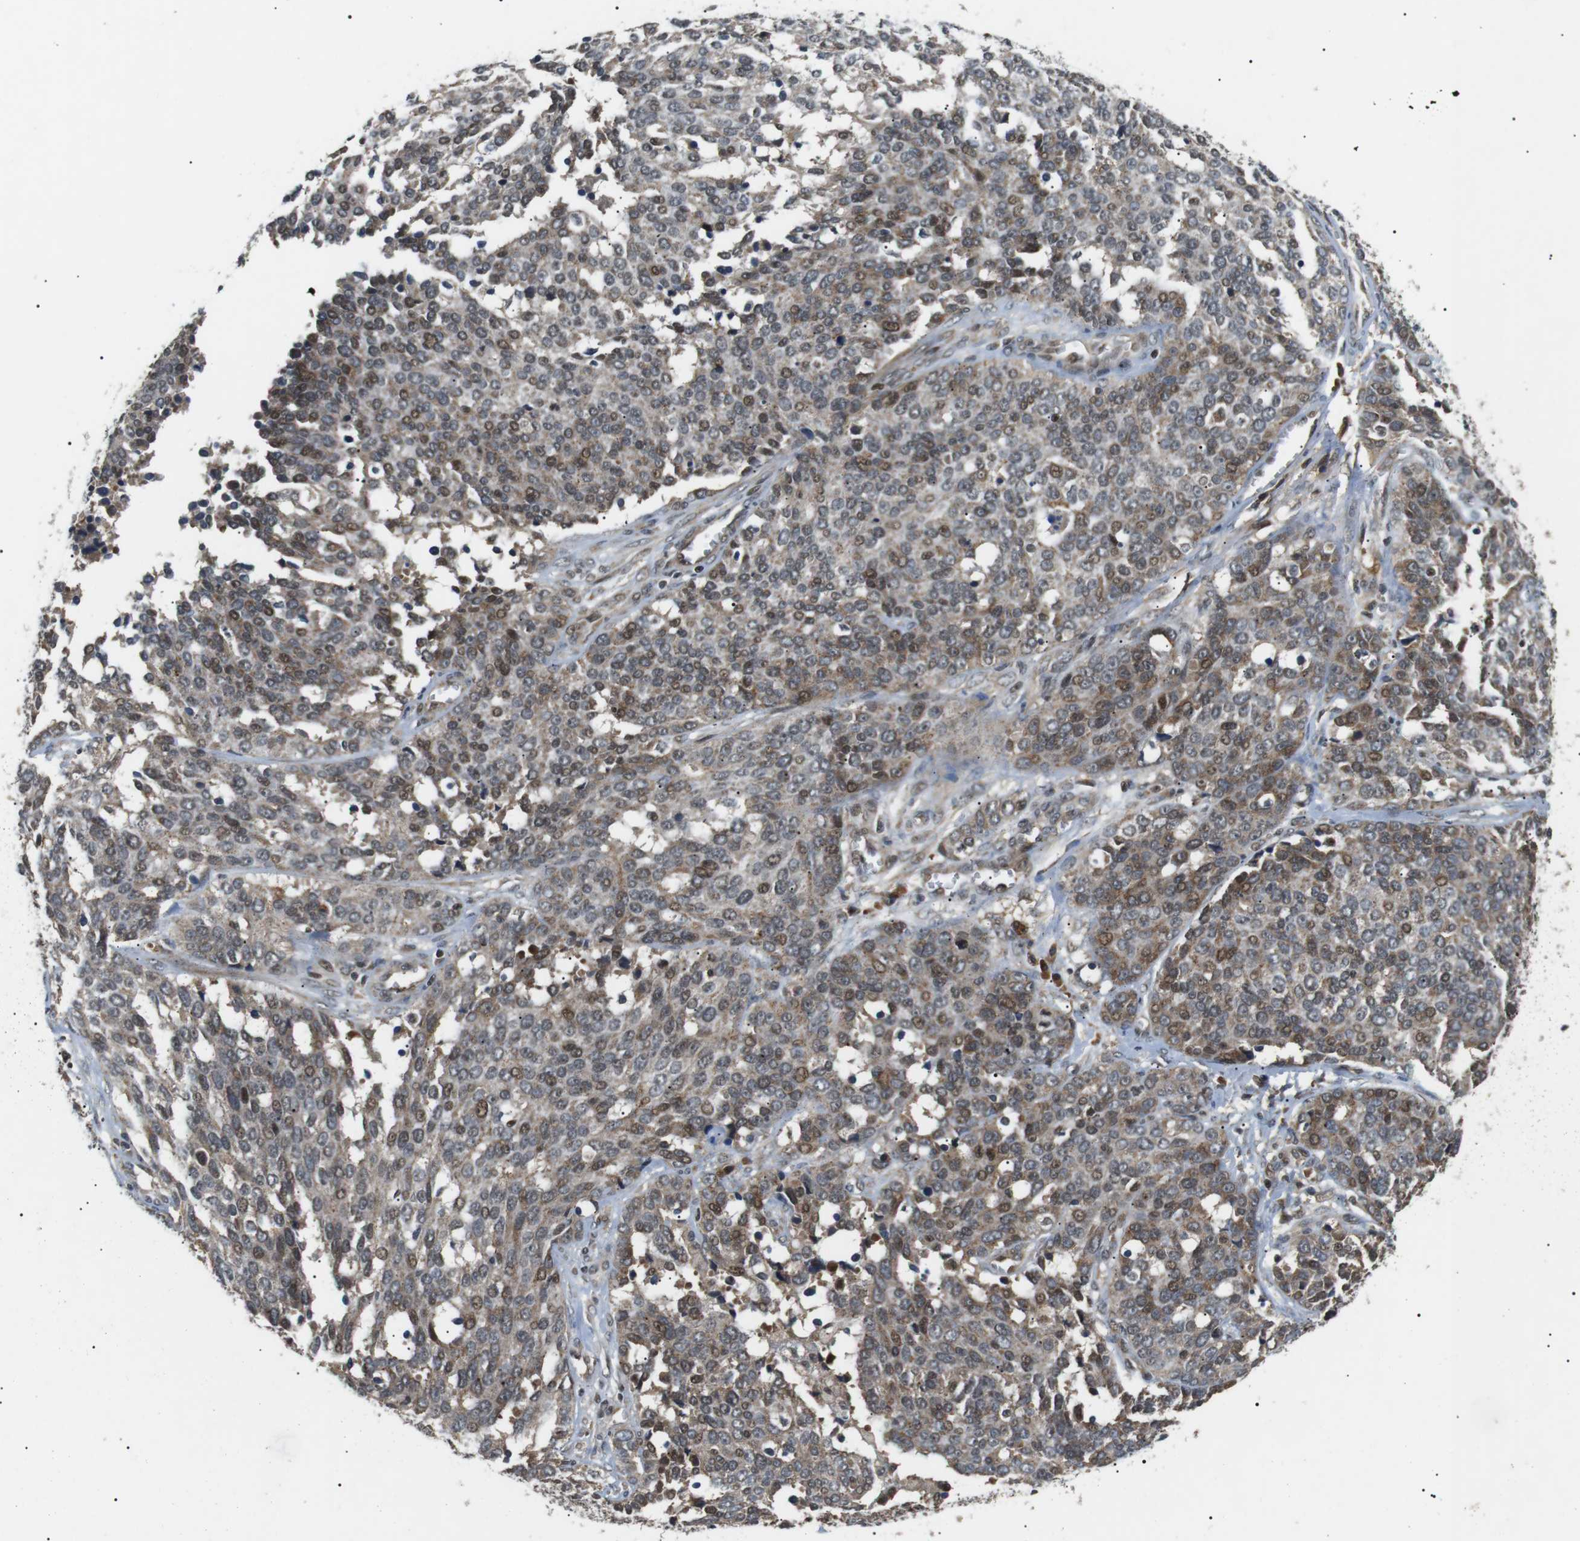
{"staining": {"intensity": "moderate", "quantity": "25%-75%", "location": "cytoplasmic/membranous,nuclear"}, "tissue": "ovarian cancer", "cell_type": "Tumor cells", "image_type": "cancer", "snomed": [{"axis": "morphology", "description": "Cystadenocarcinoma, serous, NOS"}, {"axis": "topography", "description": "Ovary"}], "caption": "Ovarian cancer (serous cystadenocarcinoma) stained with DAB immunohistochemistry displays medium levels of moderate cytoplasmic/membranous and nuclear expression in about 25%-75% of tumor cells.", "gene": "HSPA13", "patient": {"sex": "female", "age": 44}}